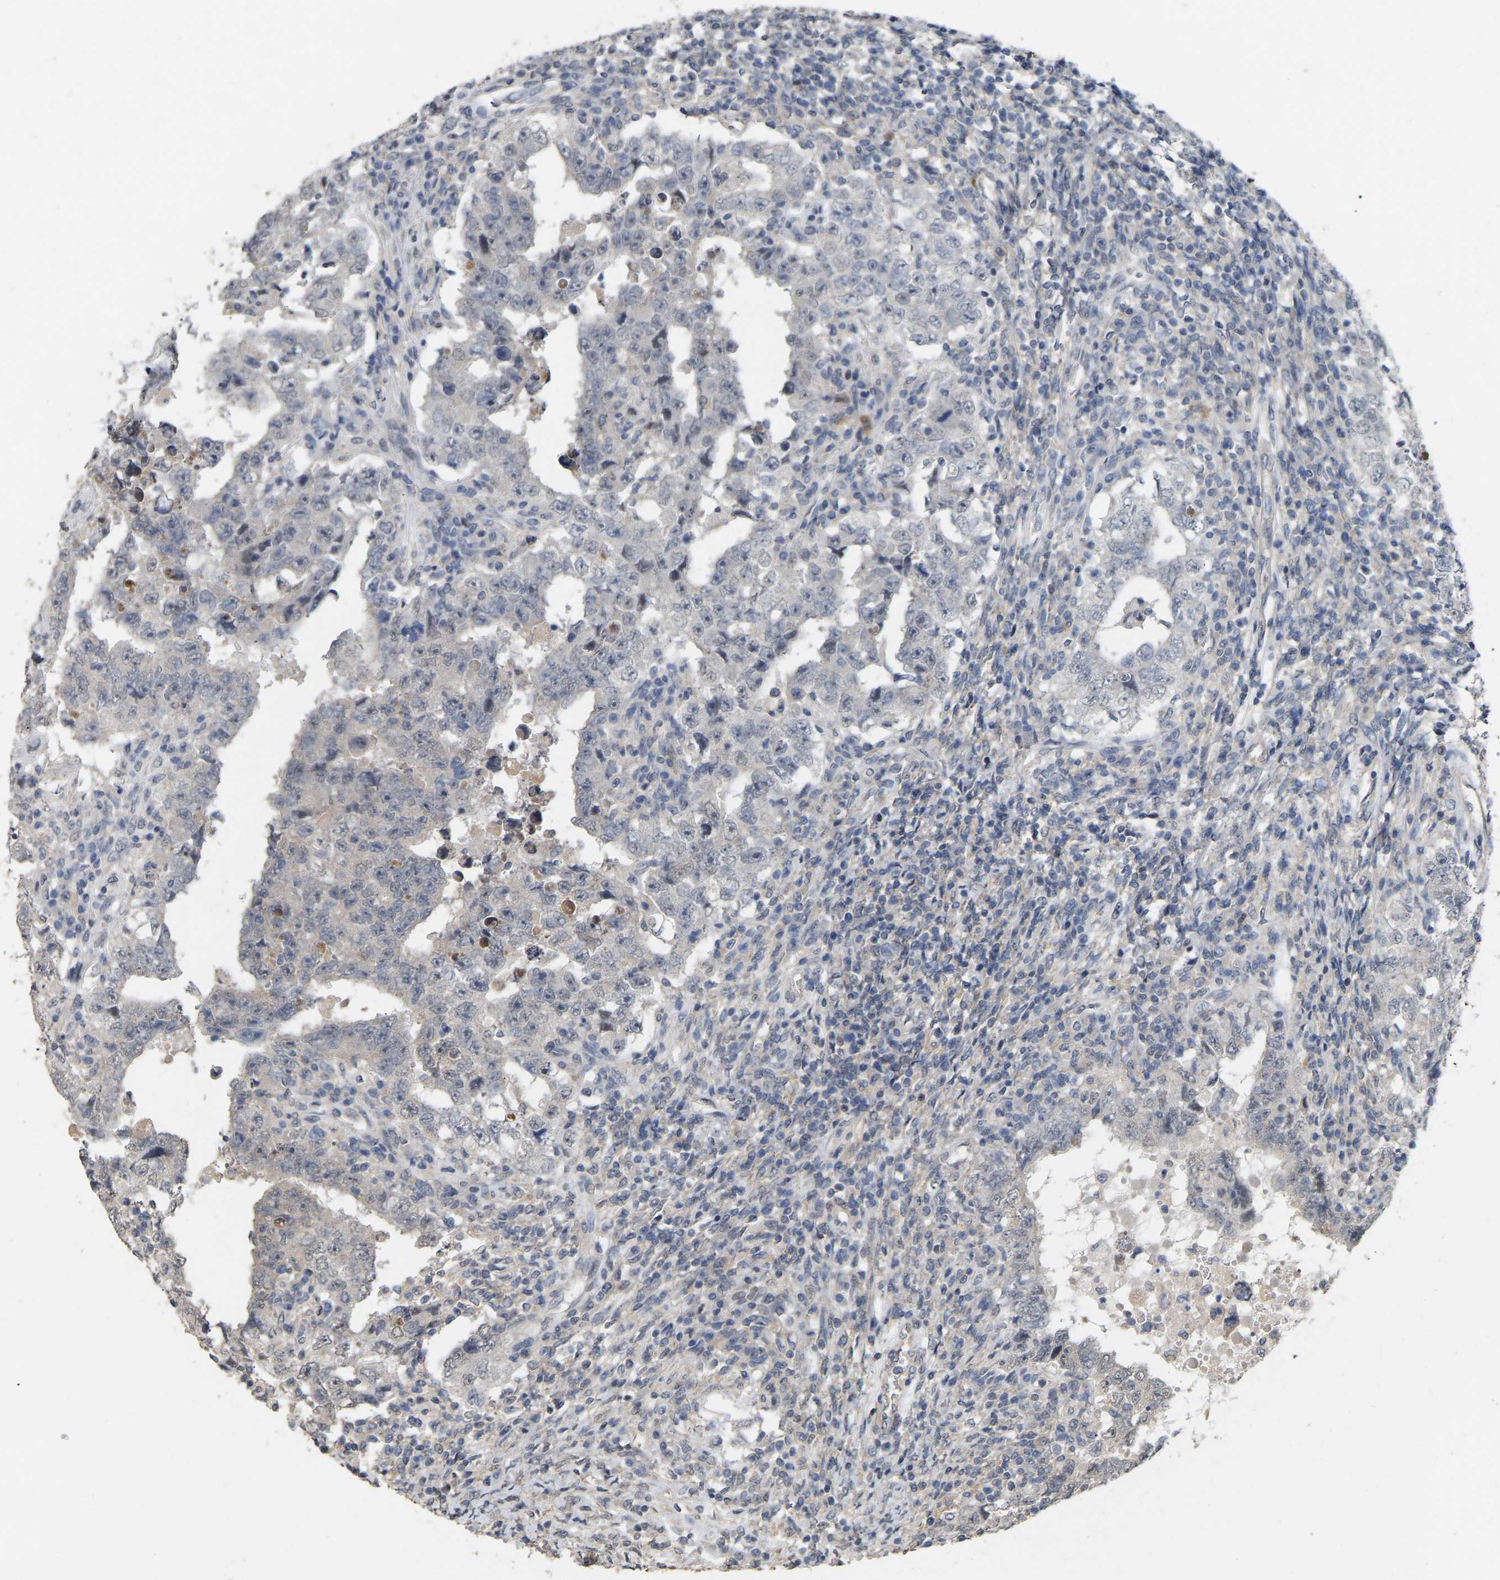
{"staining": {"intensity": "weak", "quantity": "<25%", "location": "nuclear"}, "tissue": "testis cancer", "cell_type": "Tumor cells", "image_type": "cancer", "snomed": [{"axis": "morphology", "description": "Carcinoma, Embryonal, NOS"}, {"axis": "topography", "description": "Testis"}], "caption": "DAB immunohistochemical staining of embryonal carcinoma (testis) shows no significant staining in tumor cells.", "gene": "RUVBL1", "patient": {"sex": "male", "age": 26}}